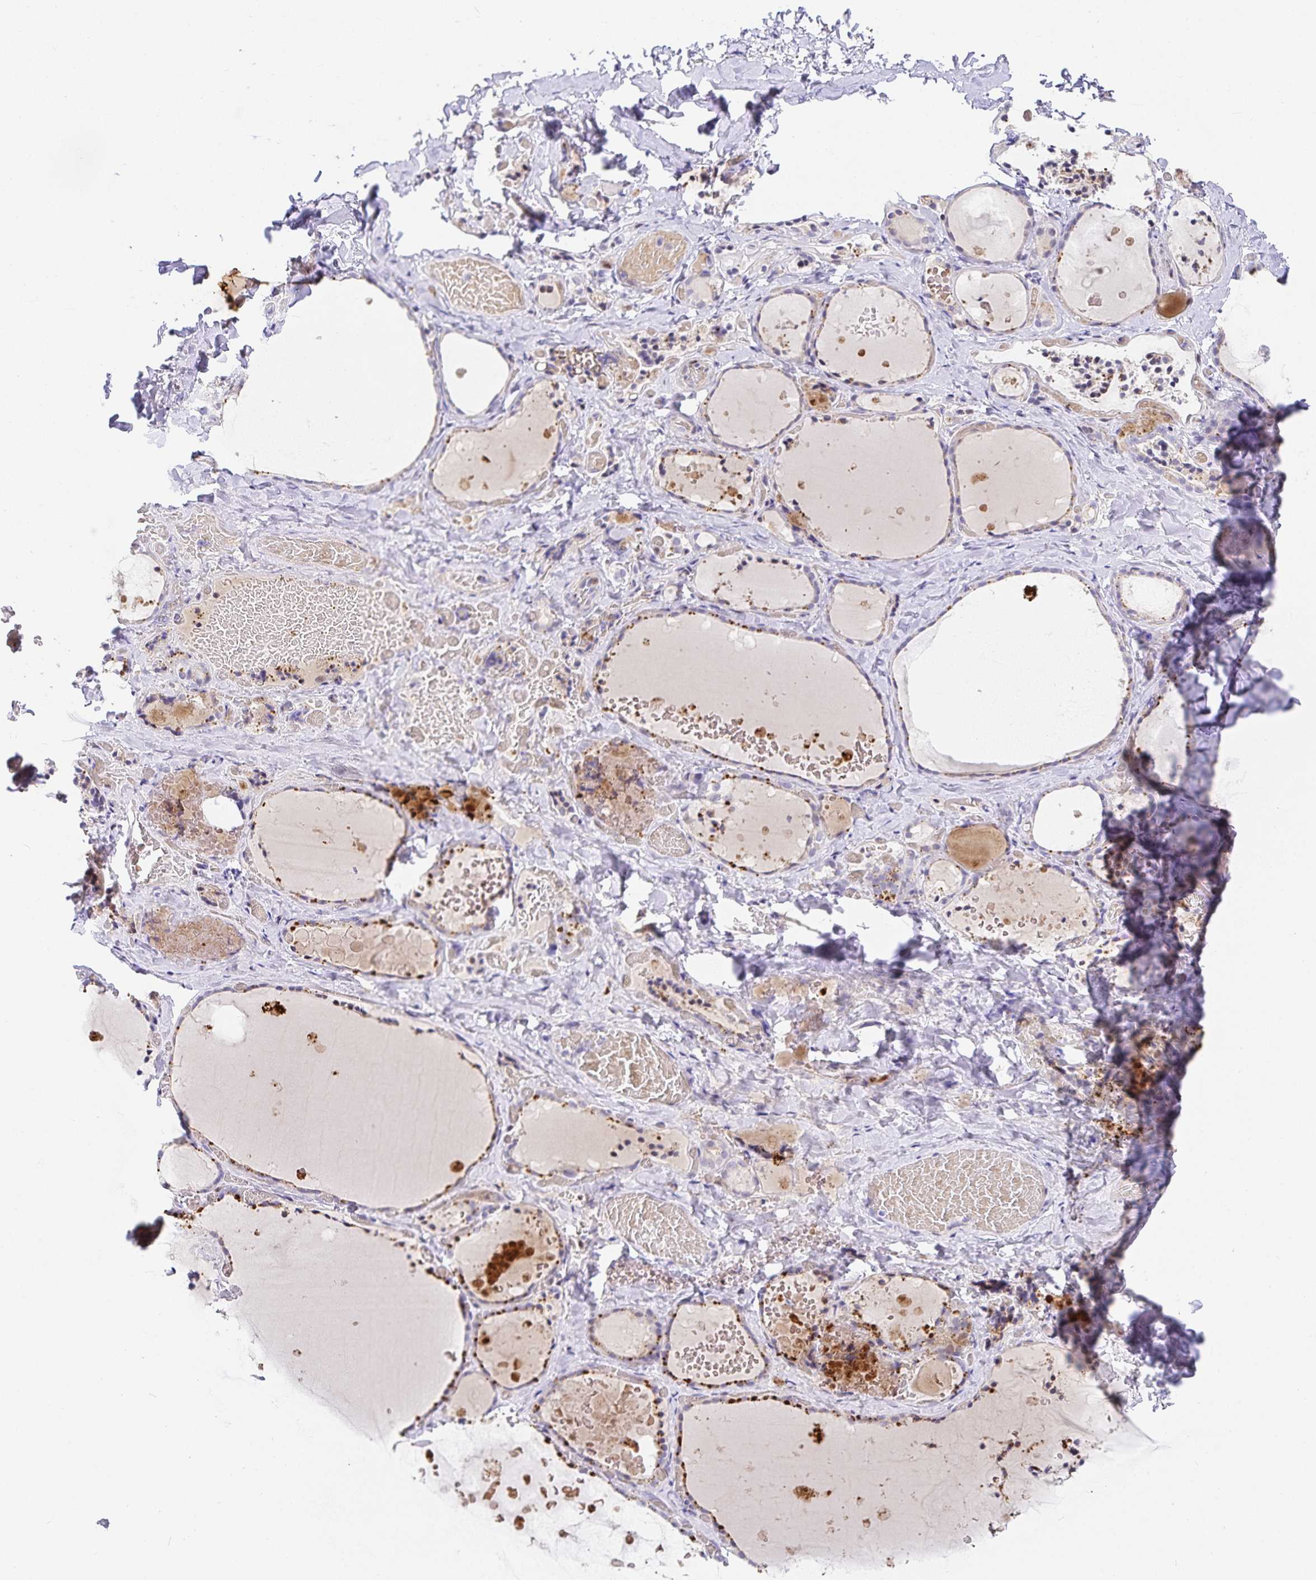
{"staining": {"intensity": "moderate", "quantity": "<25%", "location": "cytoplasmic/membranous"}, "tissue": "thyroid gland", "cell_type": "Glandular cells", "image_type": "normal", "snomed": [{"axis": "morphology", "description": "Normal tissue, NOS"}, {"axis": "topography", "description": "Thyroid gland"}], "caption": "Unremarkable thyroid gland demonstrates moderate cytoplasmic/membranous positivity in approximately <25% of glandular cells, visualized by immunohistochemistry. (IHC, brightfield microscopy, high magnification).", "gene": "KBTBD13", "patient": {"sex": "female", "age": 56}}